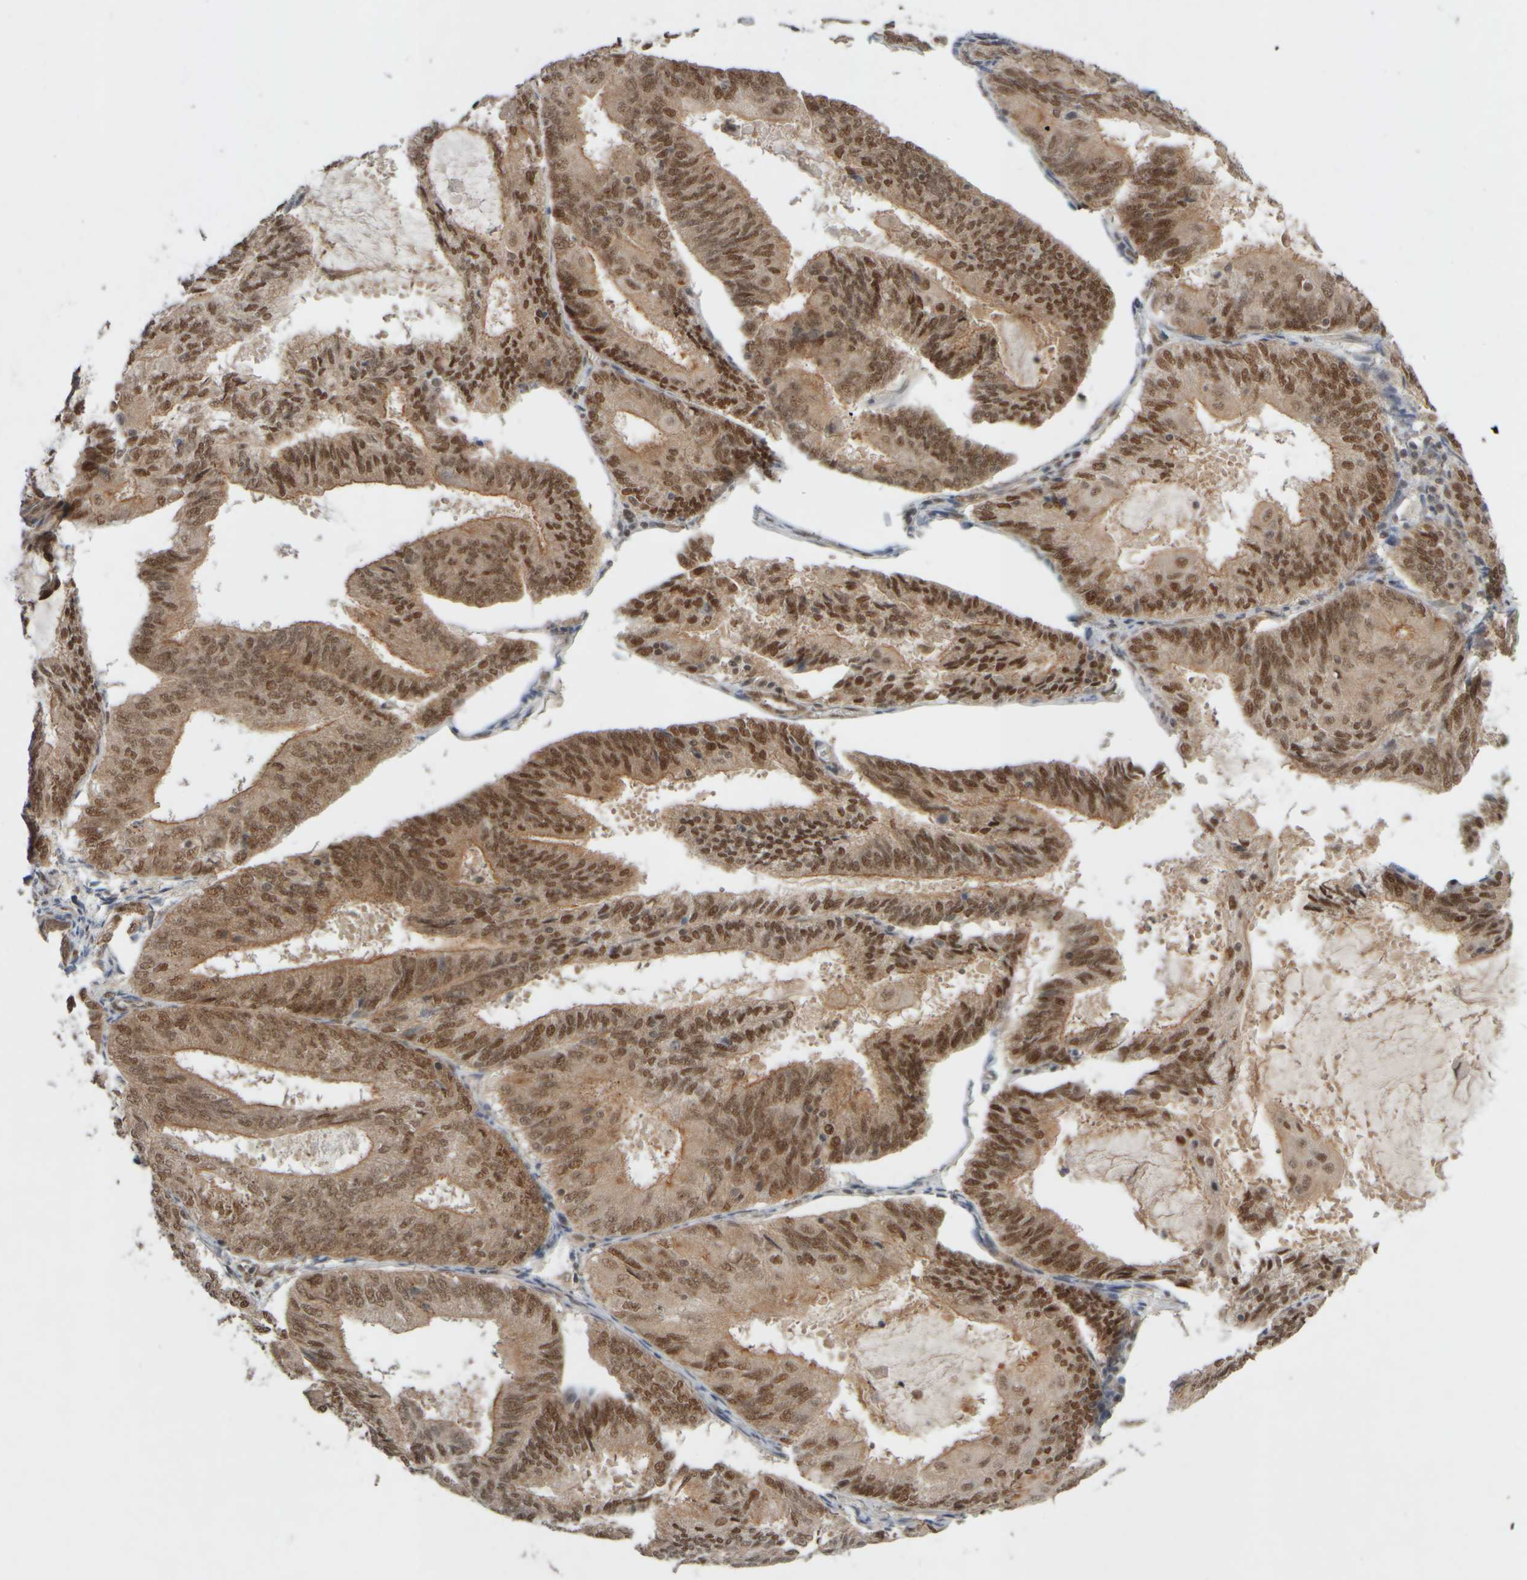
{"staining": {"intensity": "moderate", "quantity": ">75%", "location": "nuclear"}, "tissue": "endometrial cancer", "cell_type": "Tumor cells", "image_type": "cancer", "snomed": [{"axis": "morphology", "description": "Adenocarcinoma, NOS"}, {"axis": "topography", "description": "Endometrium"}], "caption": "This photomicrograph exhibits immunohistochemistry (IHC) staining of human endometrial adenocarcinoma, with medium moderate nuclear staining in about >75% of tumor cells.", "gene": "SYNRG", "patient": {"sex": "female", "age": 81}}